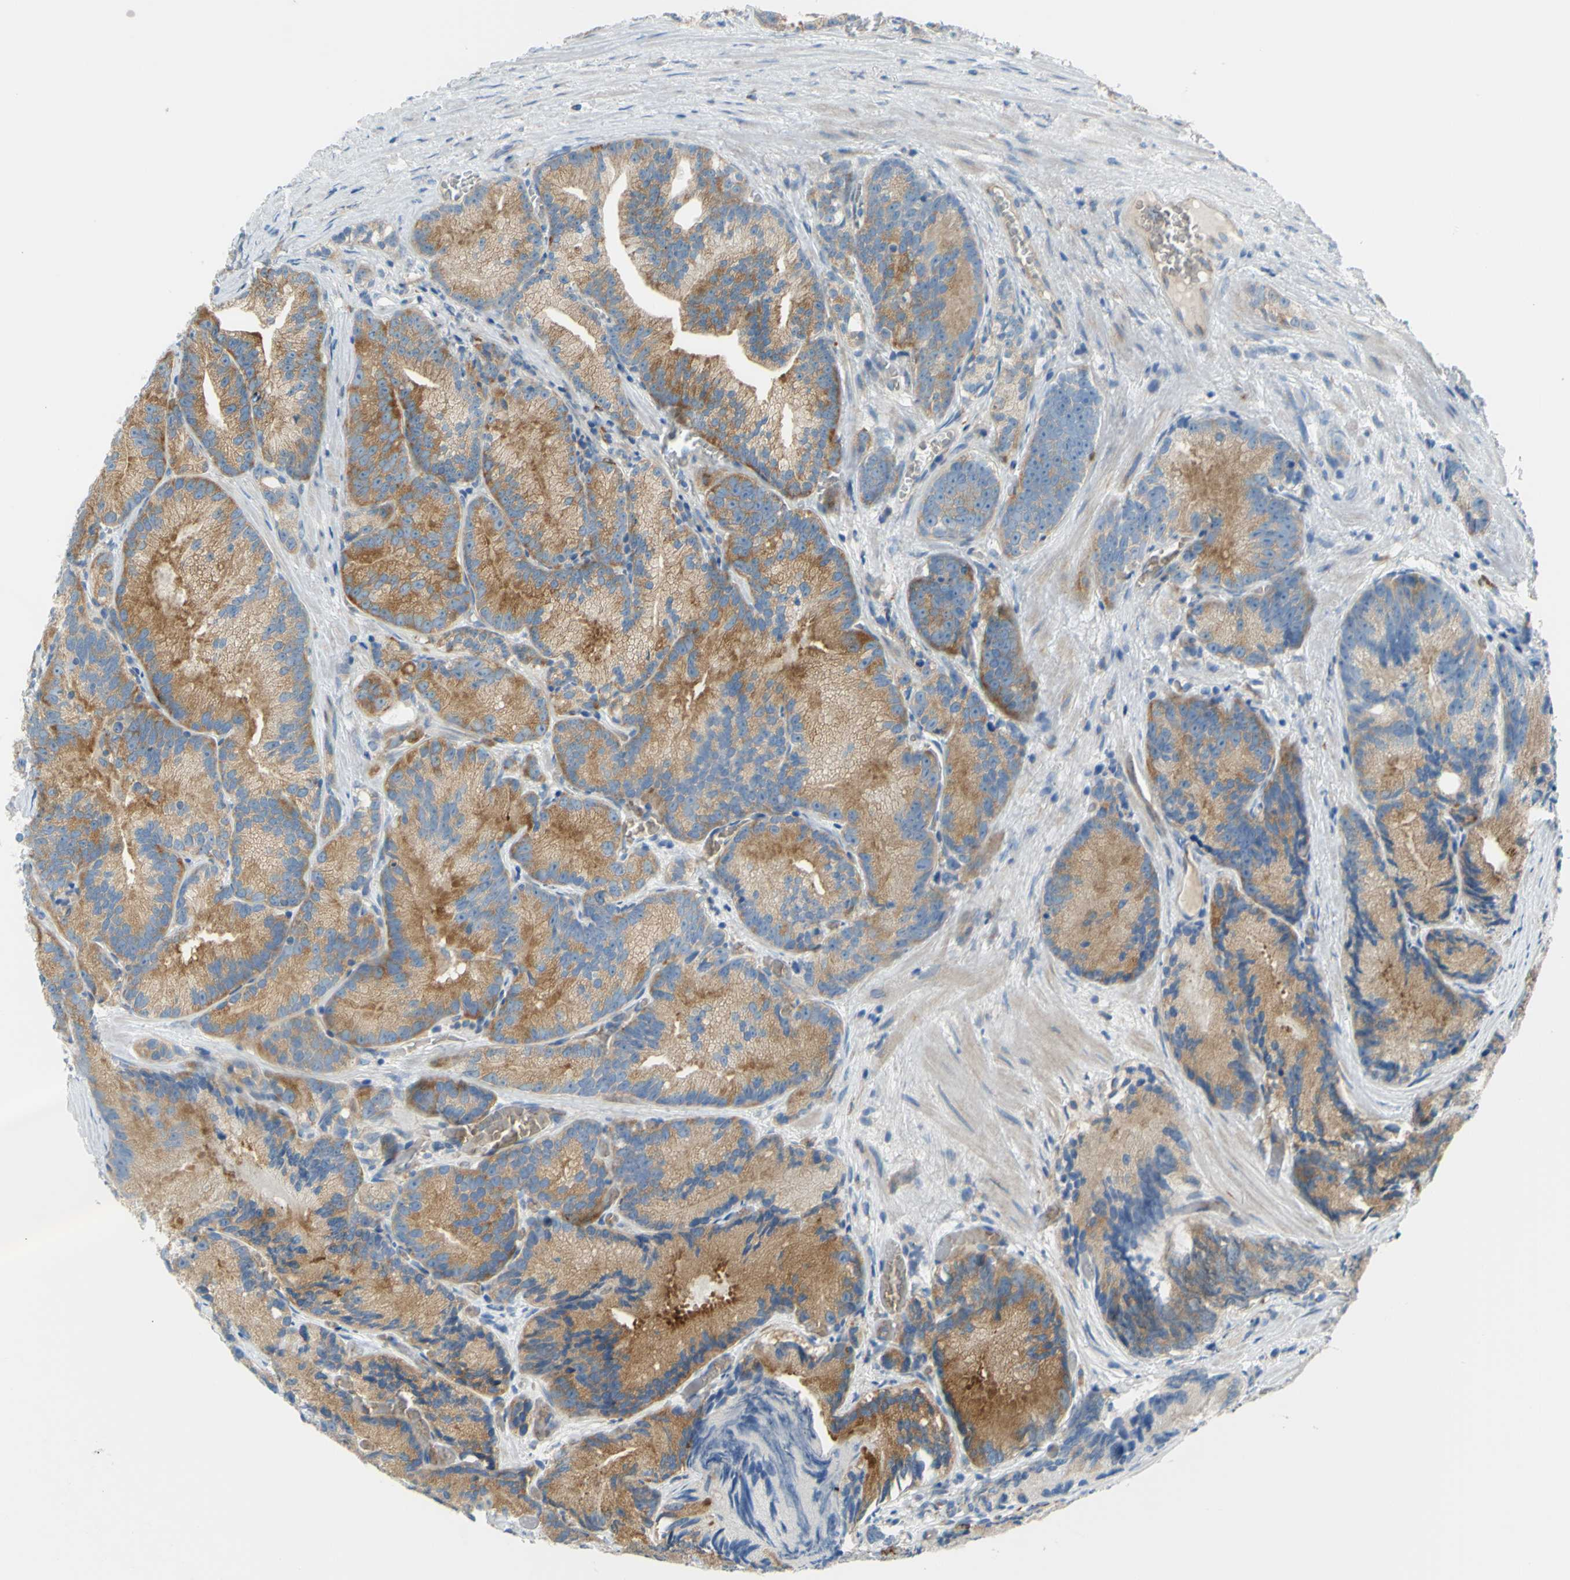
{"staining": {"intensity": "moderate", "quantity": ">75%", "location": "cytoplasmic/membranous"}, "tissue": "prostate cancer", "cell_type": "Tumor cells", "image_type": "cancer", "snomed": [{"axis": "morphology", "description": "Adenocarcinoma, Low grade"}, {"axis": "topography", "description": "Prostate"}], "caption": "A histopathology image of prostate cancer stained for a protein reveals moderate cytoplasmic/membranous brown staining in tumor cells.", "gene": "FRMD4B", "patient": {"sex": "male", "age": 89}}